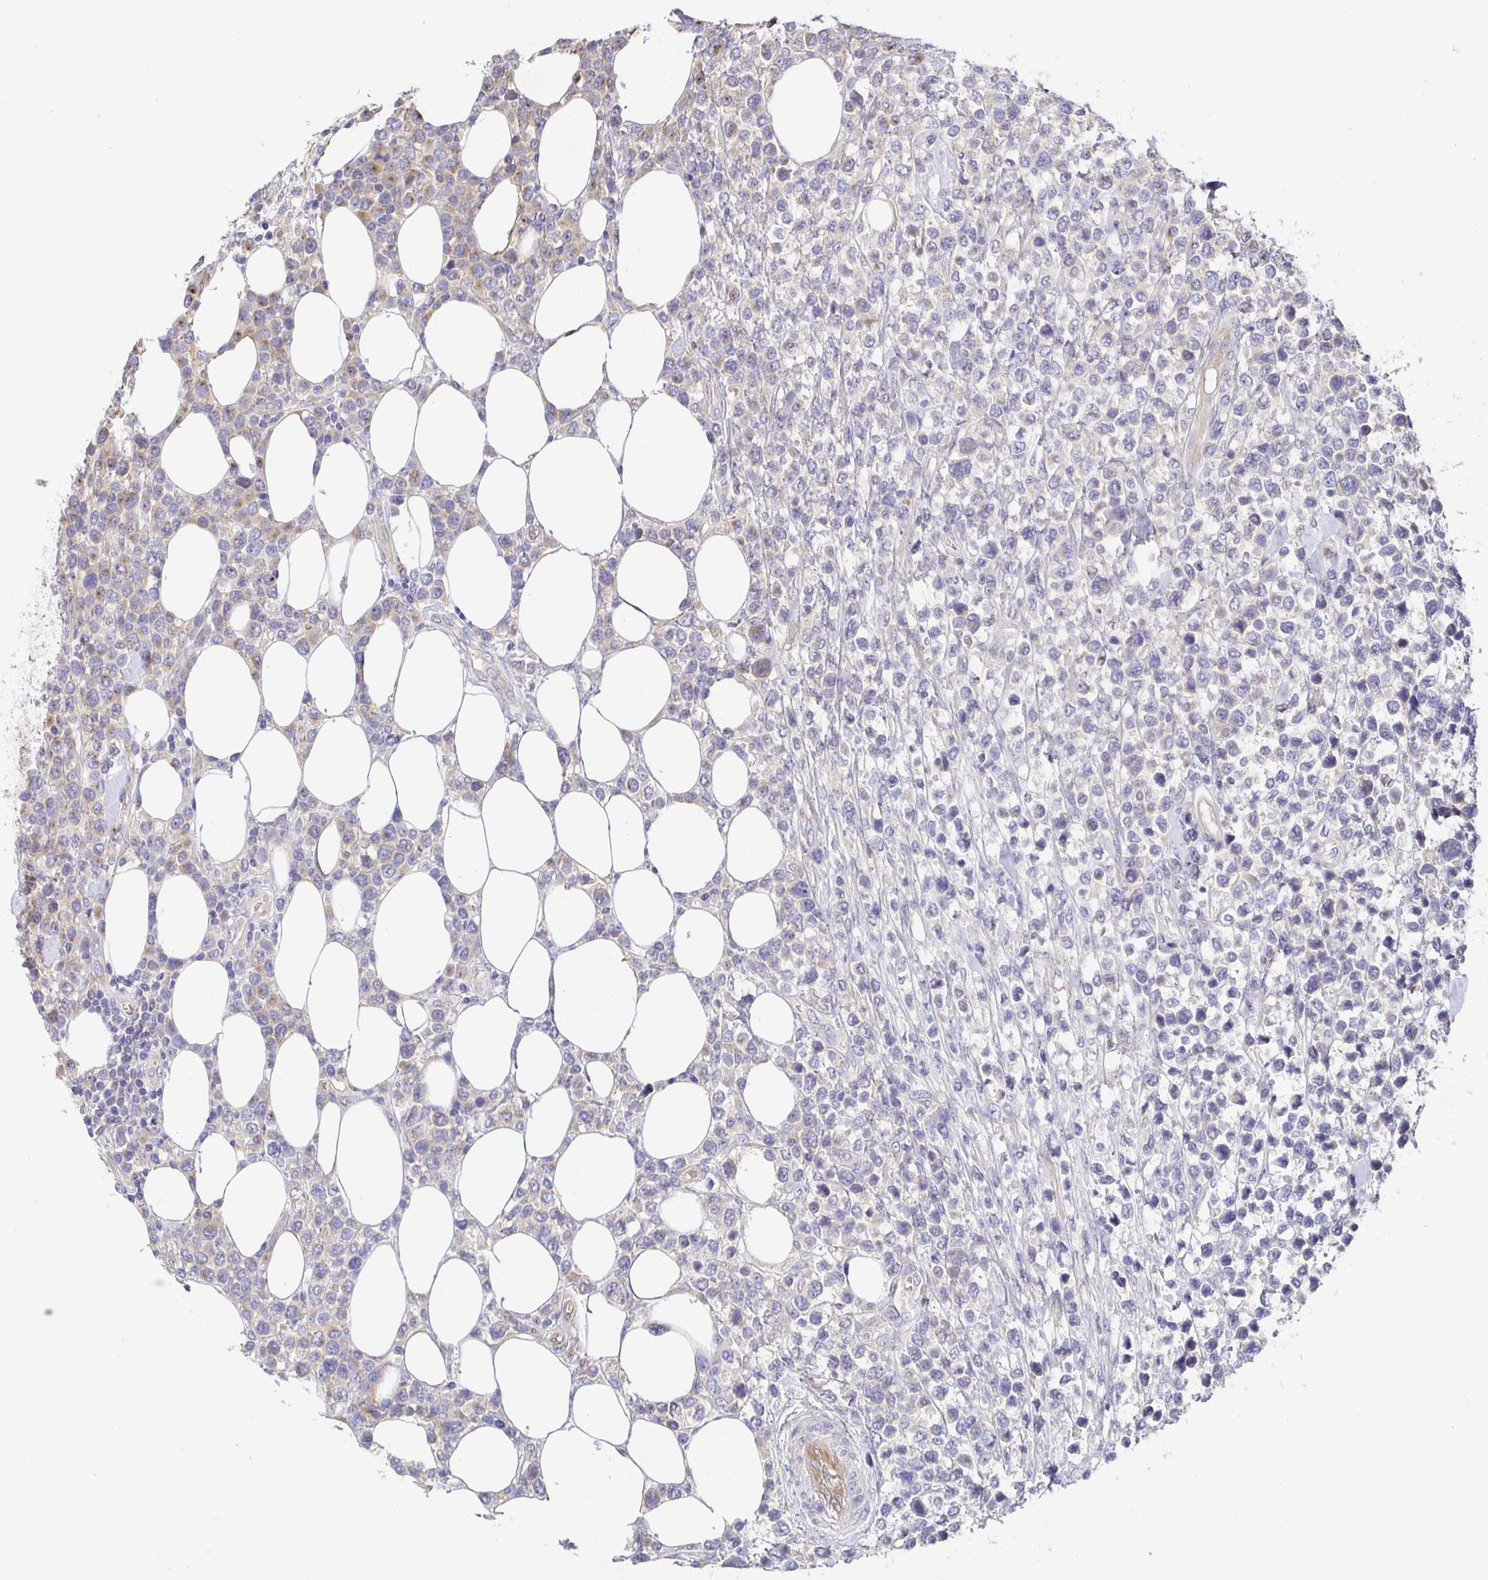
{"staining": {"intensity": "negative", "quantity": "none", "location": "none"}, "tissue": "lymphoma", "cell_type": "Tumor cells", "image_type": "cancer", "snomed": [{"axis": "morphology", "description": "Malignant lymphoma, non-Hodgkin's type, High grade"}, {"axis": "topography", "description": "Soft tissue"}], "caption": "Immunohistochemistry micrograph of human lymphoma stained for a protein (brown), which exhibits no positivity in tumor cells.", "gene": "EIF3D", "patient": {"sex": "female", "age": 56}}